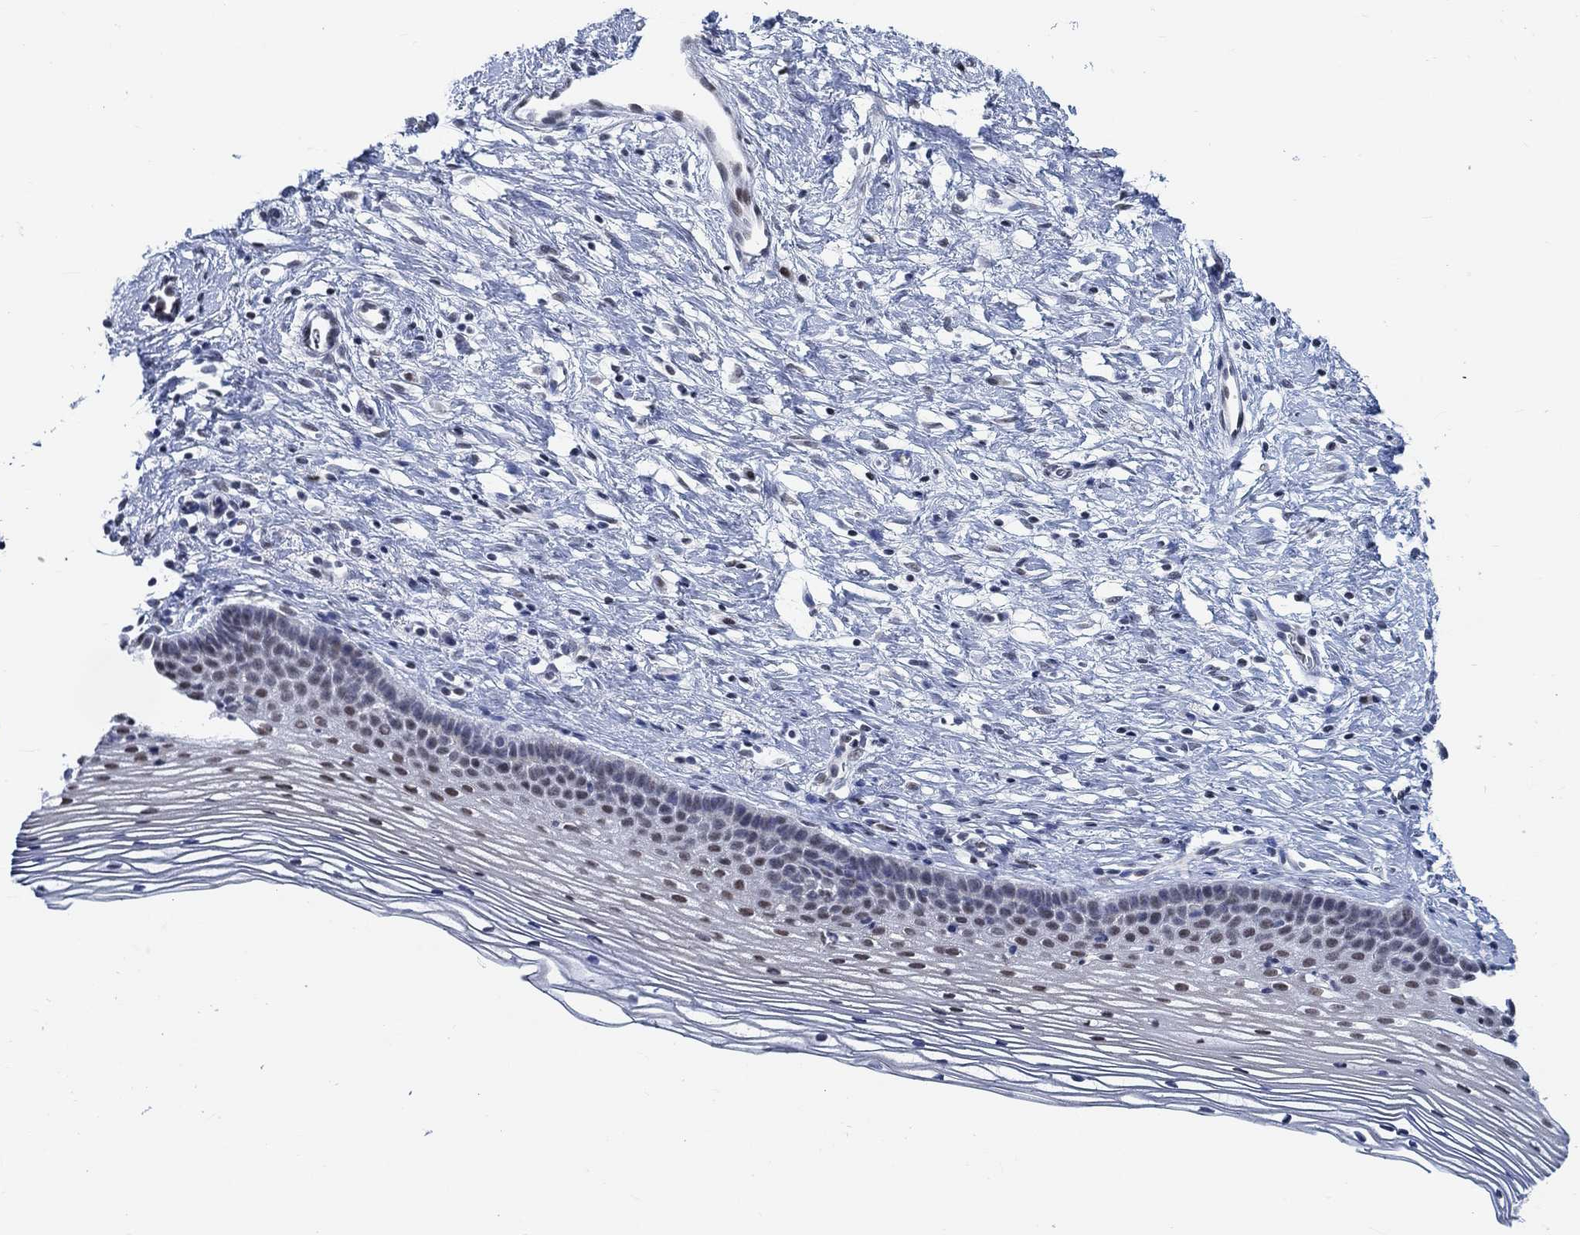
{"staining": {"intensity": "negative", "quantity": "none", "location": "none"}, "tissue": "cervix", "cell_type": "Glandular cells", "image_type": "normal", "snomed": [{"axis": "morphology", "description": "Normal tissue, NOS"}, {"axis": "topography", "description": "Cervix"}], "caption": "Glandular cells are negative for protein expression in unremarkable human cervix. (Immunohistochemistry, brightfield microscopy, high magnification).", "gene": "KCNH8", "patient": {"sex": "female", "age": 39}}